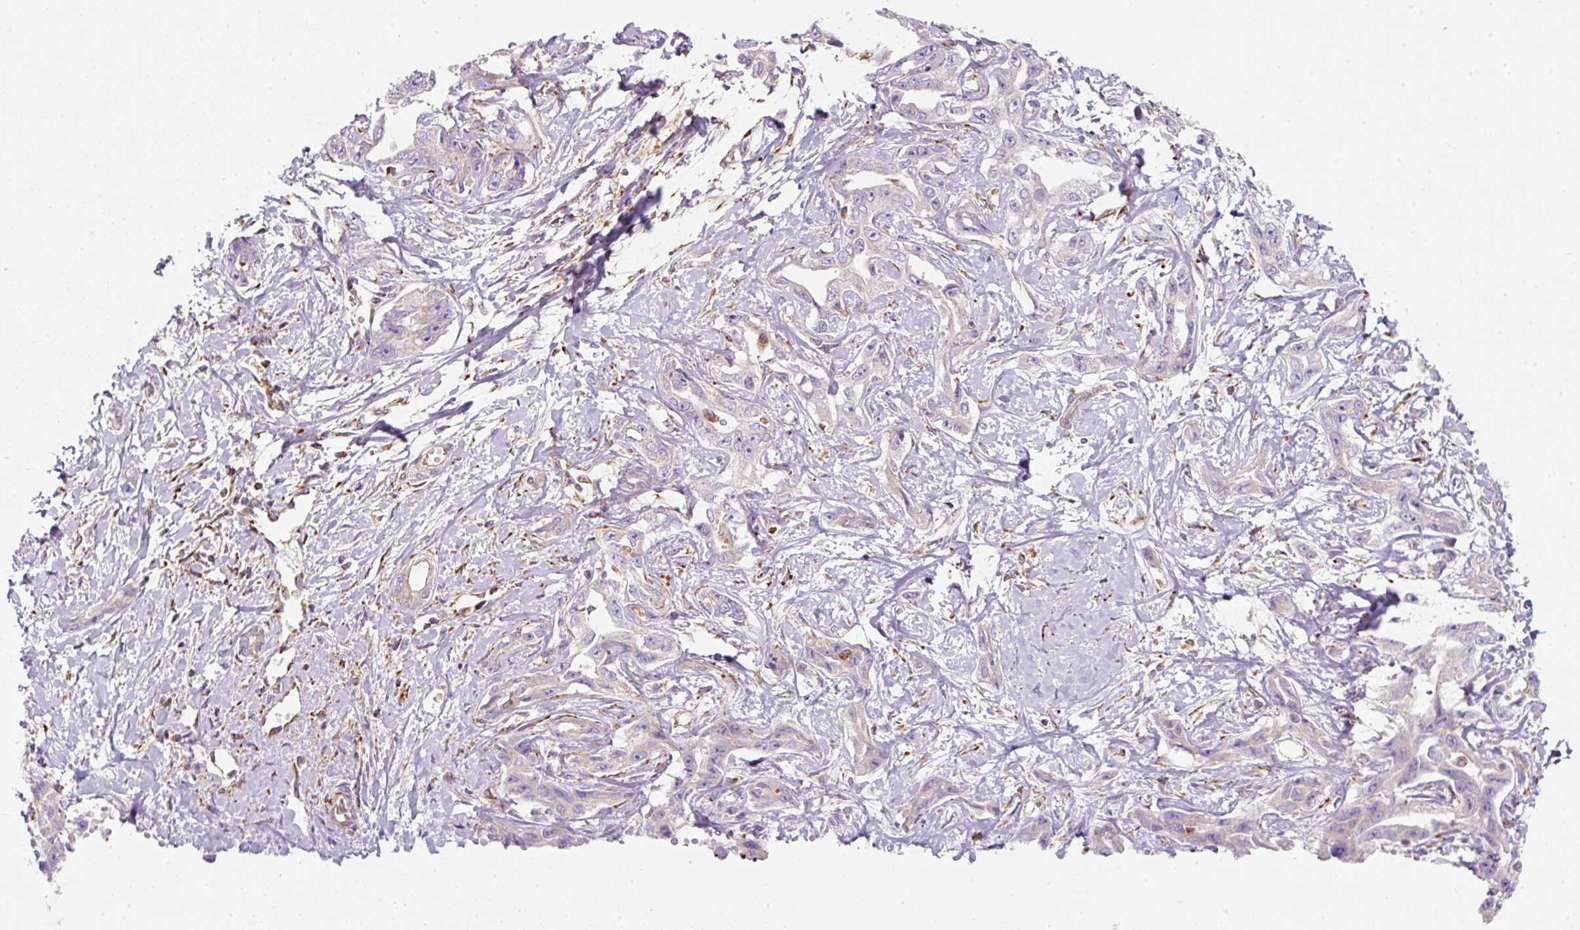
{"staining": {"intensity": "negative", "quantity": "none", "location": "none"}, "tissue": "liver cancer", "cell_type": "Tumor cells", "image_type": "cancer", "snomed": [{"axis": "morphology", "description": "Cholangiocarcinoma"}, {"axis": "topography", "description": "Liver"}], "caption": "DAB immunohistochemical staining of human cholangiocarcinoma (liver) demonstrates no significant expression in tumor cells. (Immunohistochemistry, brightfield microscopy, high magnification).", "gene": "ERAP2", "patient": {"sex": "male", "age": 59}}